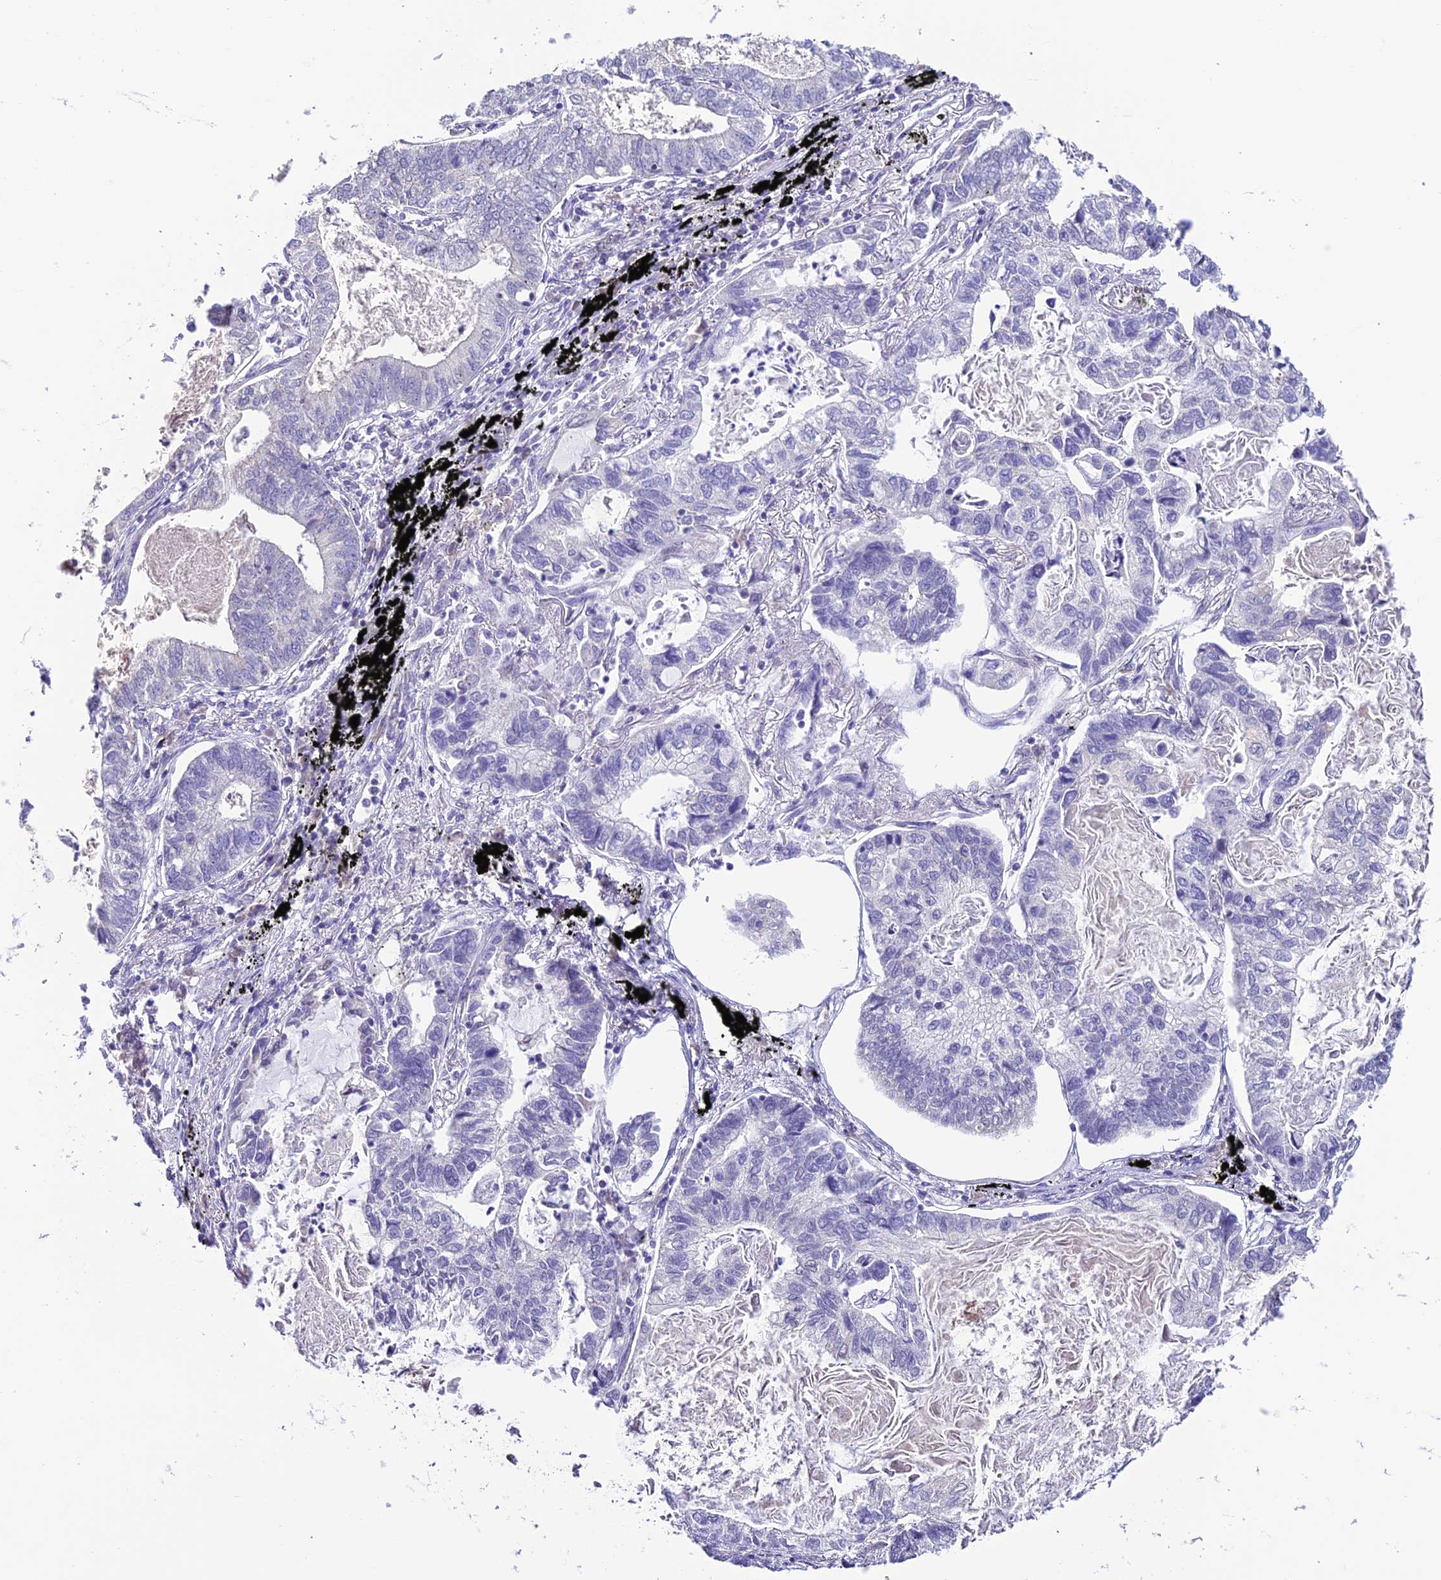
{"staining": {"intensity": "negative", "quantity": "none", "location": "none"}, "tissue": "lung cancer", "cell_type": "Tumor cells", "image_type": "cancer", "snomed": [{"axis": "morphology", "description": "Adenocarcinoma, NOS"}, {"axis": "topography", "description": "Lung"}], "caption": "There is no significant expression in tumor cells of lung adenocarcinoma. (Stains: DAB (3,3'-diaminobenzidine) IHC with hematoxylin counter stain, Microscopy: brightfield microscopy at high magnification).", "gene": "SLC10A1", "patient": {"sex": "male", "age": 67}}